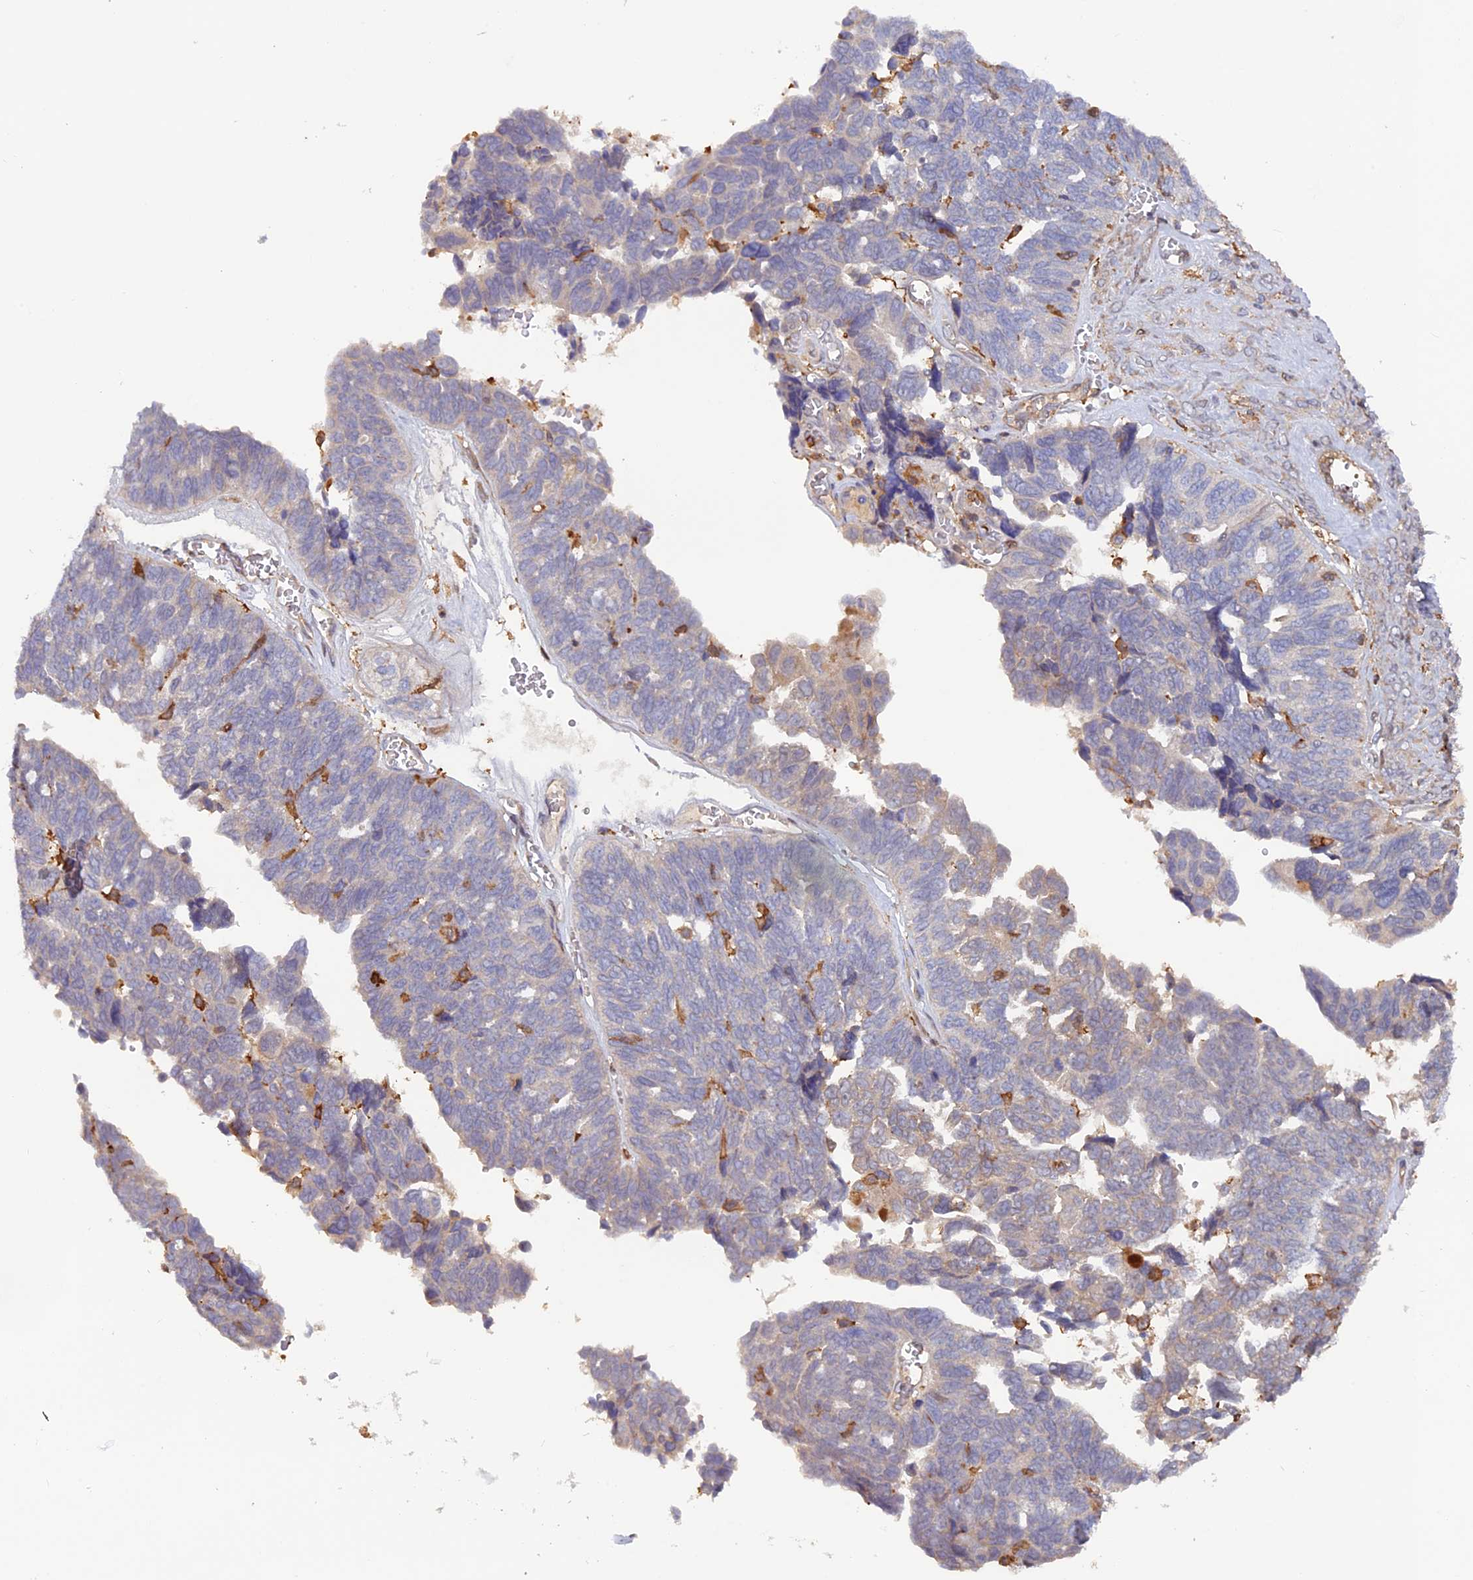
{"staining": {"intensity": "negative", "quantity": "none", "location": "none"}, "tissue": "ovarian cancer", "cell_type": "Tumor cells", "image_type": "cancer", "snomed": [{"axis": "morphology", "description": "Cystadenocarcinoma, serous, NOS"}, {"axis": "topography", "description": "Ovary"}], "caption": "There is no significant positivity in tumor cells of serous cystadenocarcinoma (ovarian).", "gene": "FERMT1", "patient": {"sex": "female", "age": 79}}